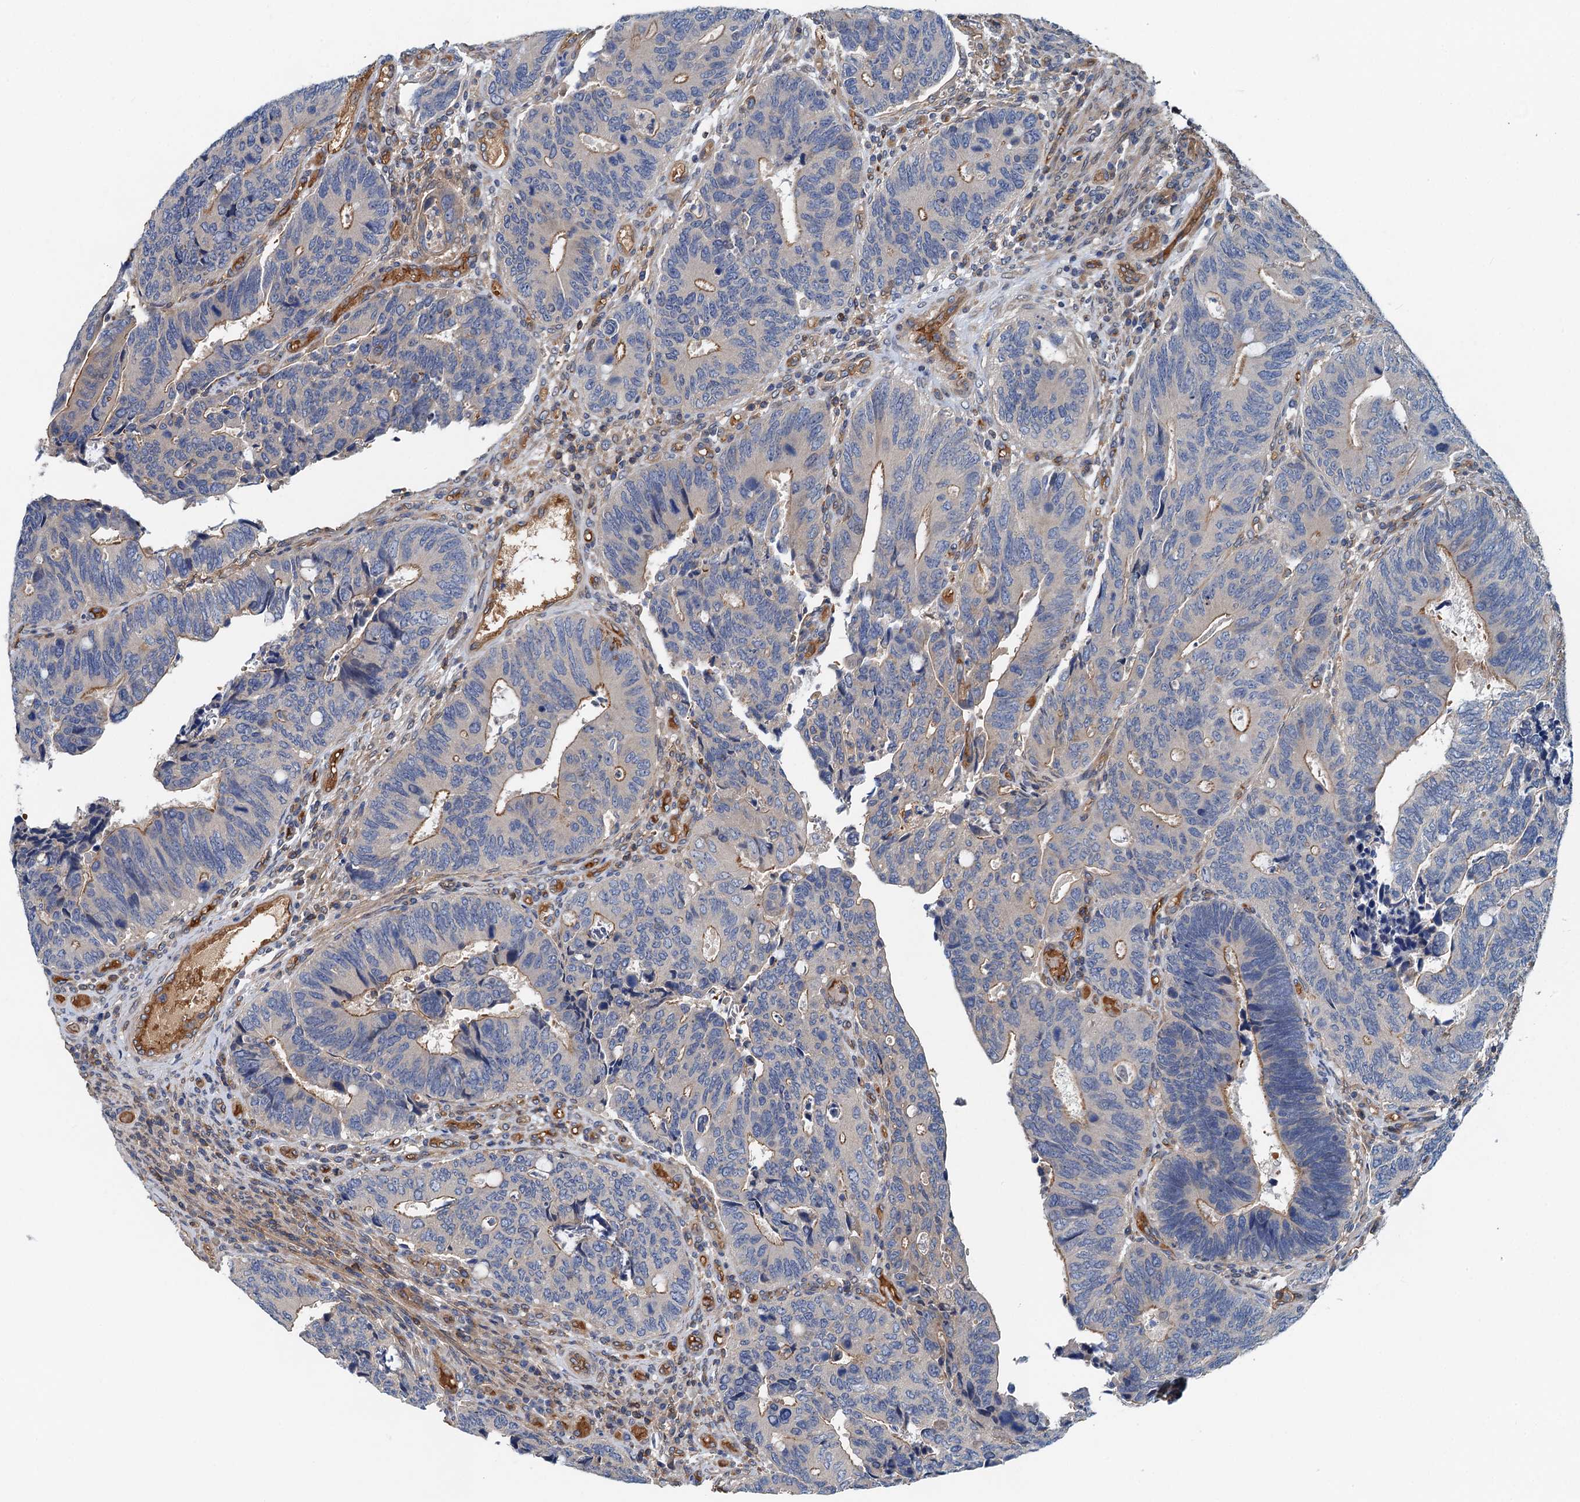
{"staining": {"intensity": "moderate", "quantity": "25%-75%", "location": "cytoplasmic/membranous"}, "tissue": "colorectal cancer", "cell_type": "Tumor cells", "image_type": "cancer", "snomed": [{"axis": "morphology", "description": "Adenocarcinoma, NOS"}, {"axis": "topography", "description": "Colon"}], "caption": "The immunohistochemical stain shows moderate cytoplasmic/membranous expression in tumor cells of colorectal cancer (adenocarcinoma) tissue. (IHC, brightfield microscopy, high magnification).", "gene": "ROGDI", "patient": {"sex": "male", "age": 87}}